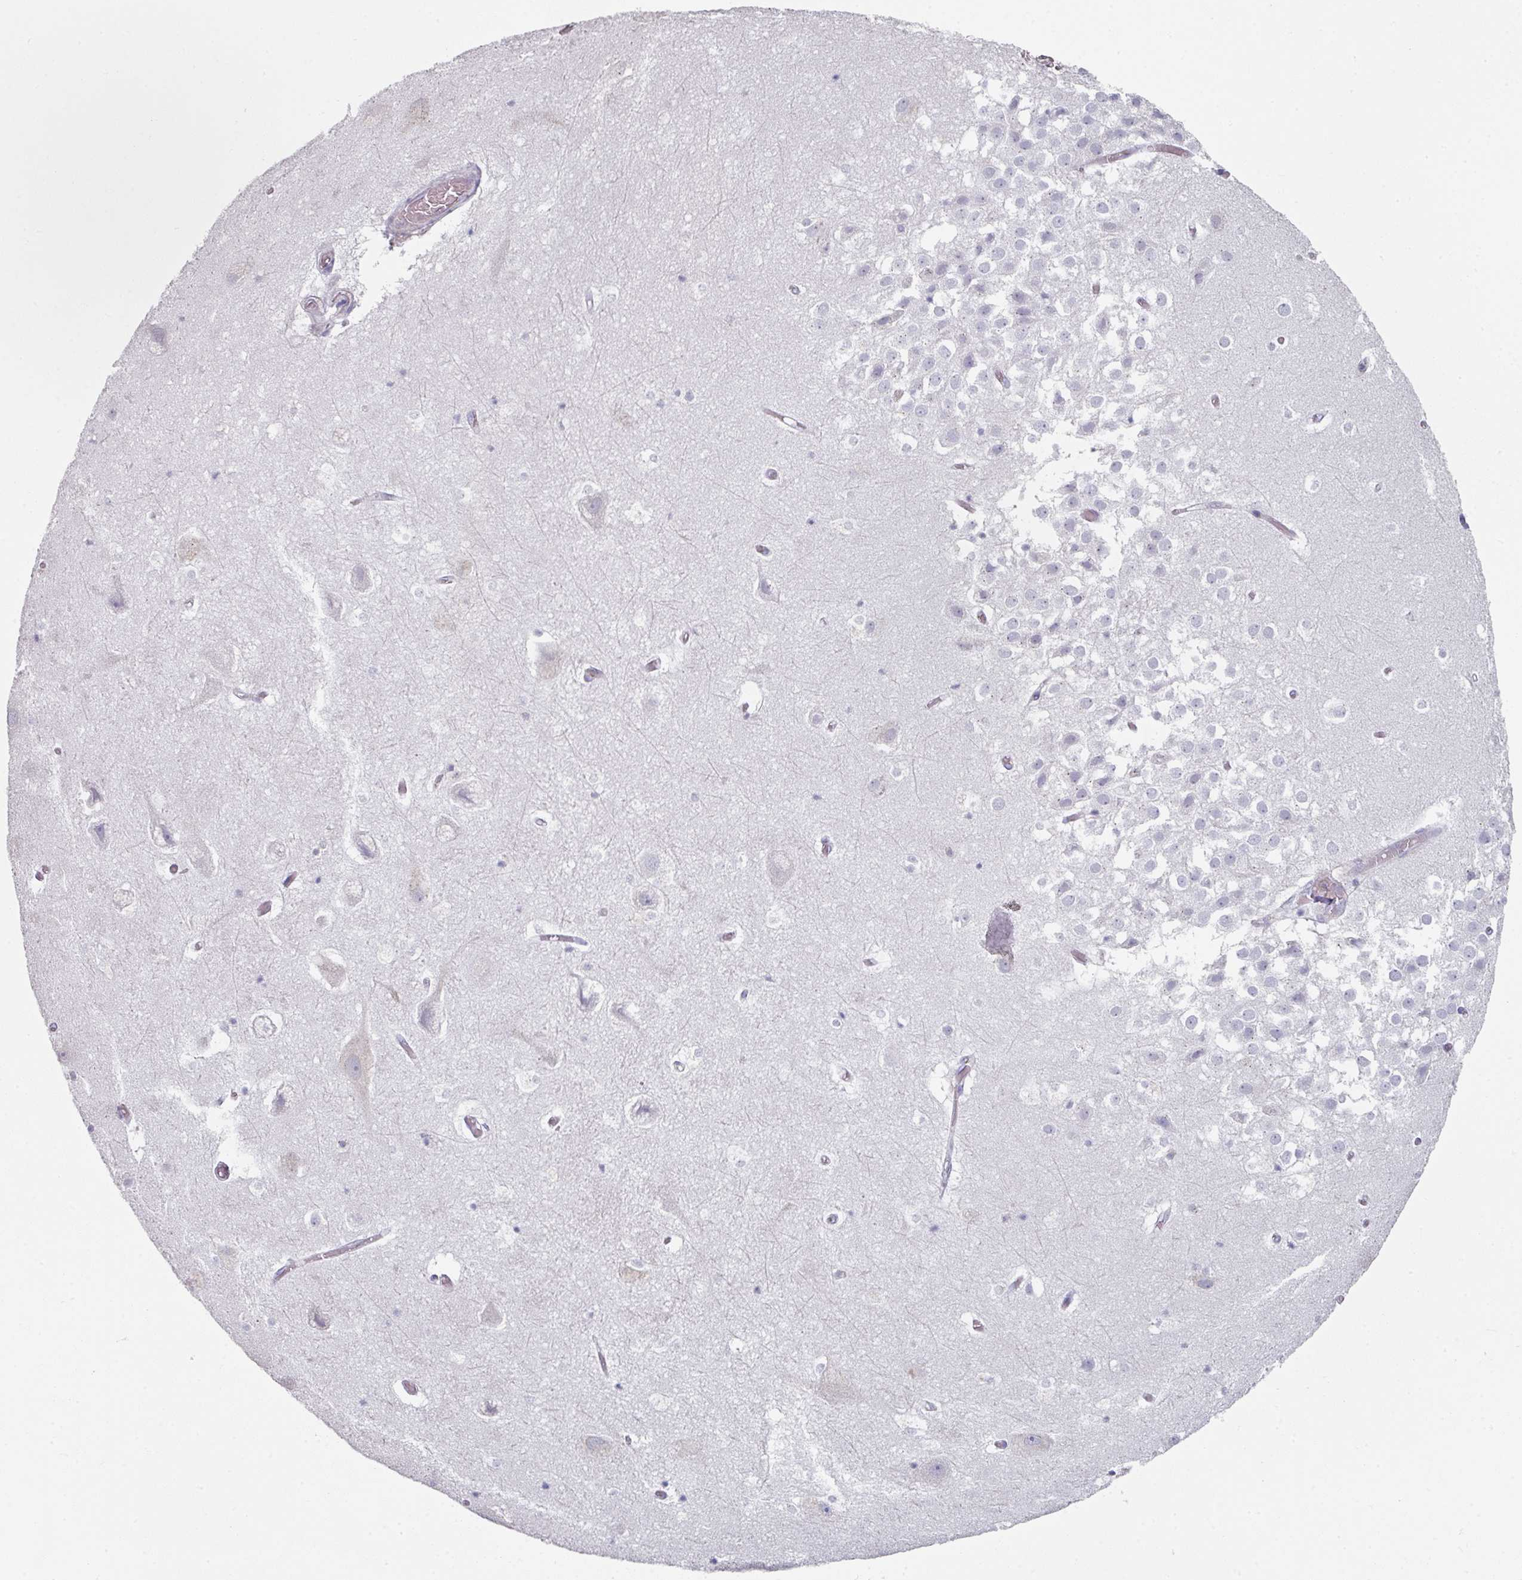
{"staining": {"intensity": "negative", "quantity": "none", "location": "none"}, "tissue": "hippocampus", "cell_type": "Glial cells", "image_type": "normal", "snomed": [{"axis": "morphology", "description": "Normal tissue, NOS"}, {"axis": "topography", "description": "Hippocampus"}], "caption": "Histopathology image shows no protein staining in glial cells of normal hippocampus.", "gene": "CCDC85B", "patient": {"sex": "female", "age": 52}}